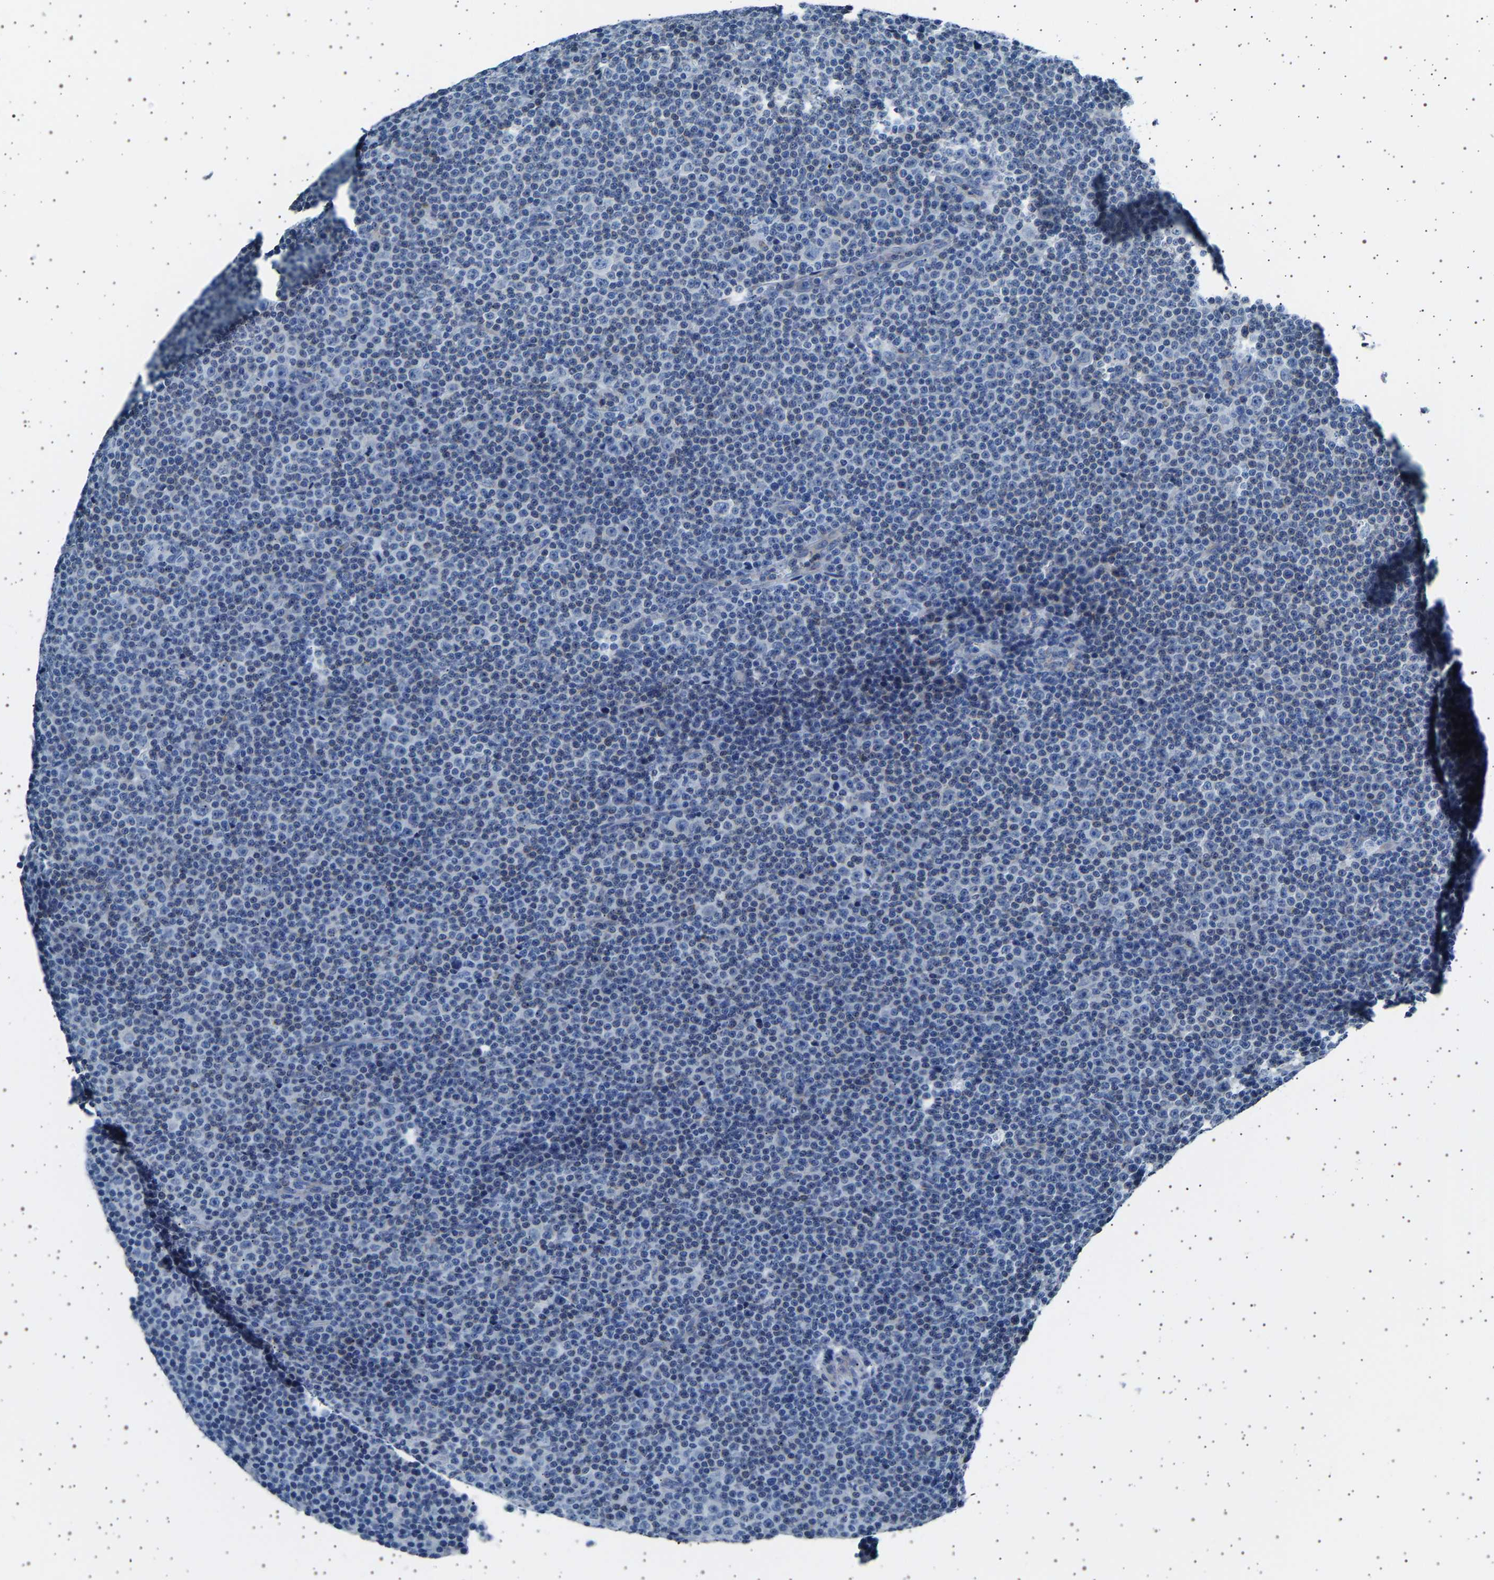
{"staining": {"intensity": "negative", "quantity": "none", "location": "none"}, "tissue": "lymphoma", "cell_type": "Tumor cells", "image_type": "cancer", "snomed": [{"axis": "morphology", "description": "Malignant lymphoma, non-Hodgkin's type, Low grade"}, {"axis": "topography", "description": "Lymph node"}], "caption": "Tumor cells are negative for protein expression in human low-grade malignant lymphoma, non-Hodgkin's type.", "gene": "FTCD", "patient": {"sex": "female", "age": 67}}